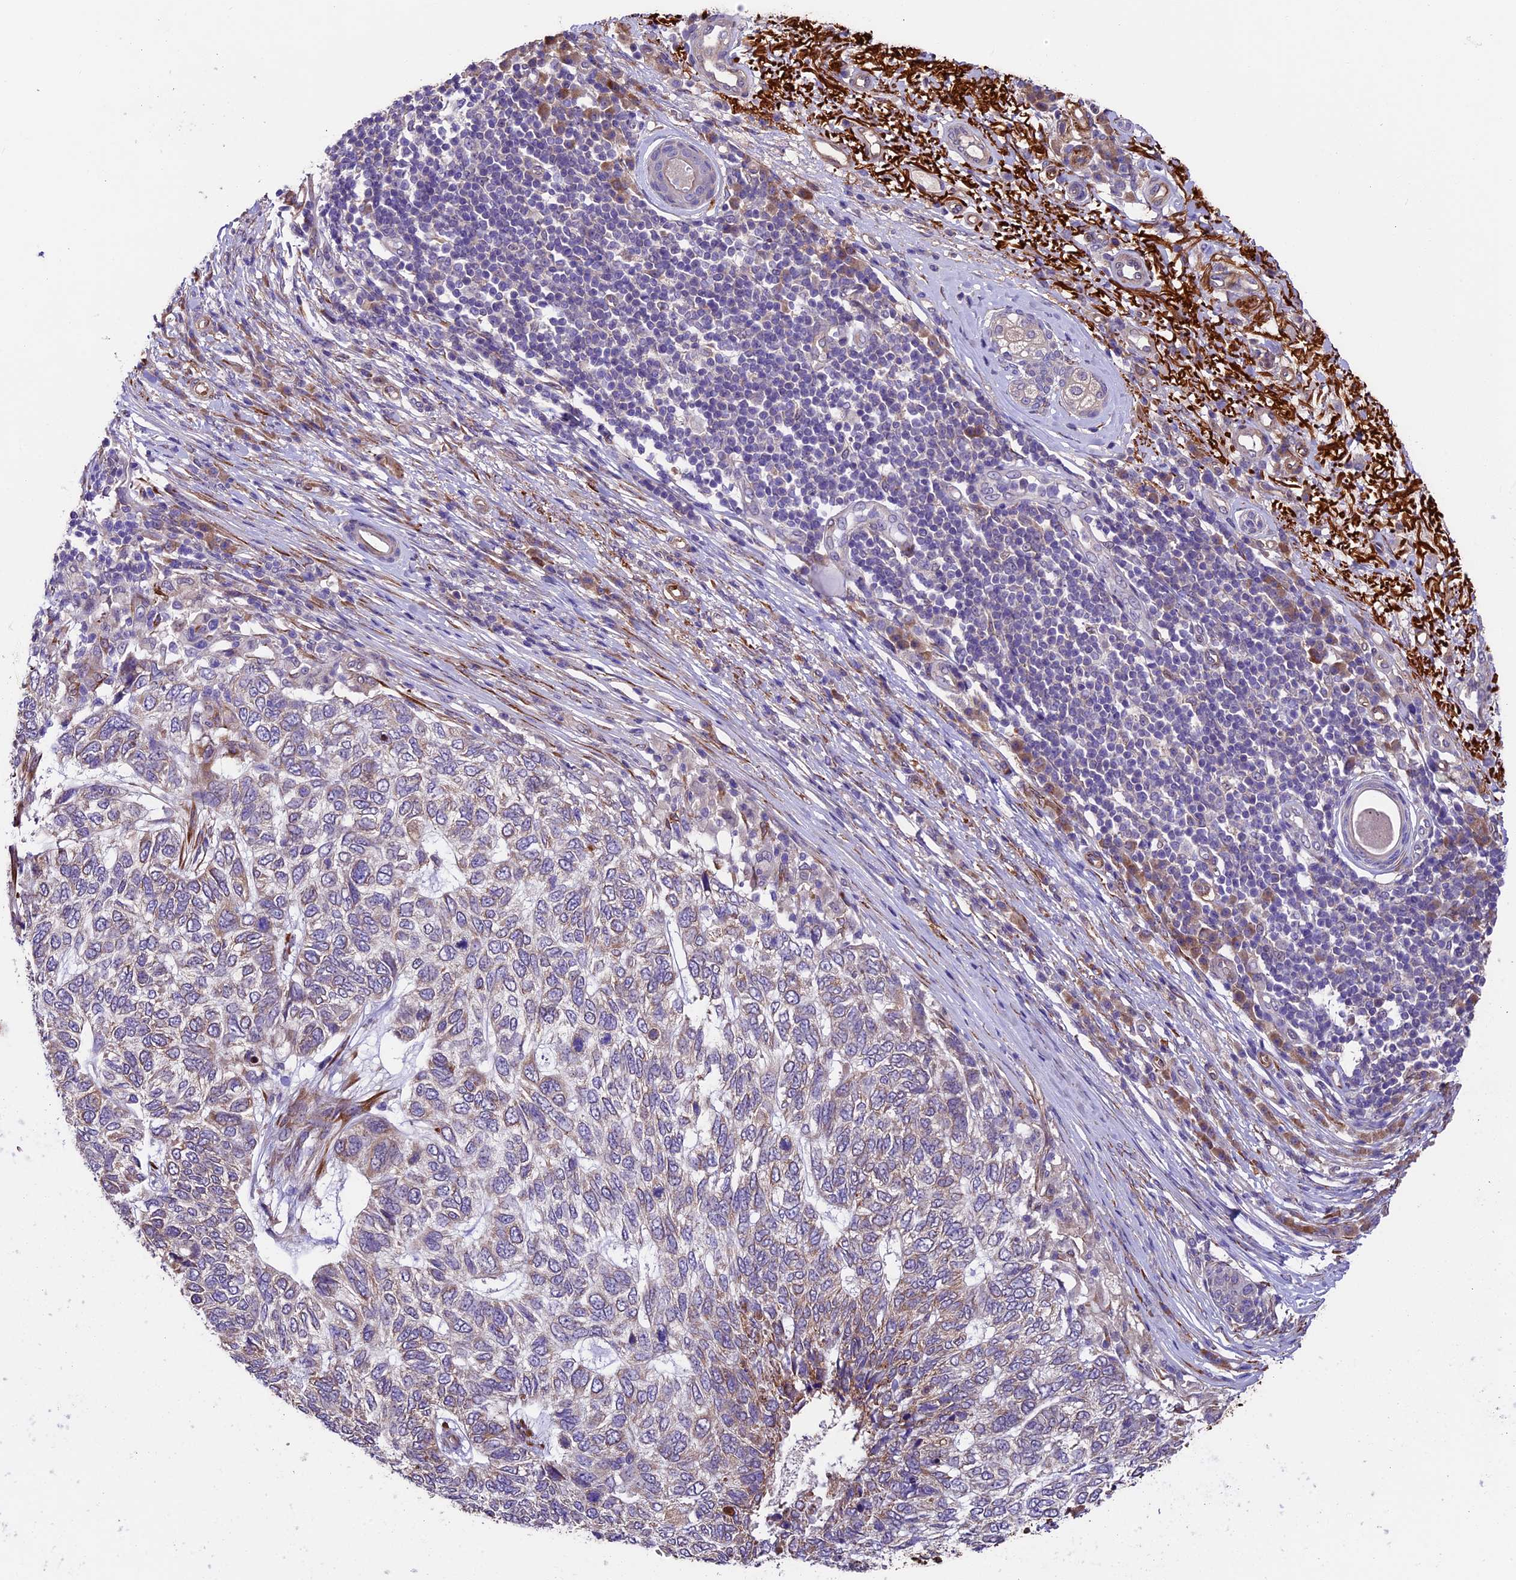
{"staining": {"intensity": "weak", "quantity": "<25%", "location": "cytoplasmic/membranous"}, "tissue": "skin cancer", "cell_type": "Tumor cells", "image_type": "cancer", "snomed": [{"axis": "morphology", "description": "Basal cell carcinoma"}, {"axis": "topography", "description": "Skin"}], "caption": "The histopathology image exhibits no significant staining in tumor cells of skin cancer.", "gene": "LSM7", "patient": {"sex": "female", "age": 65}}